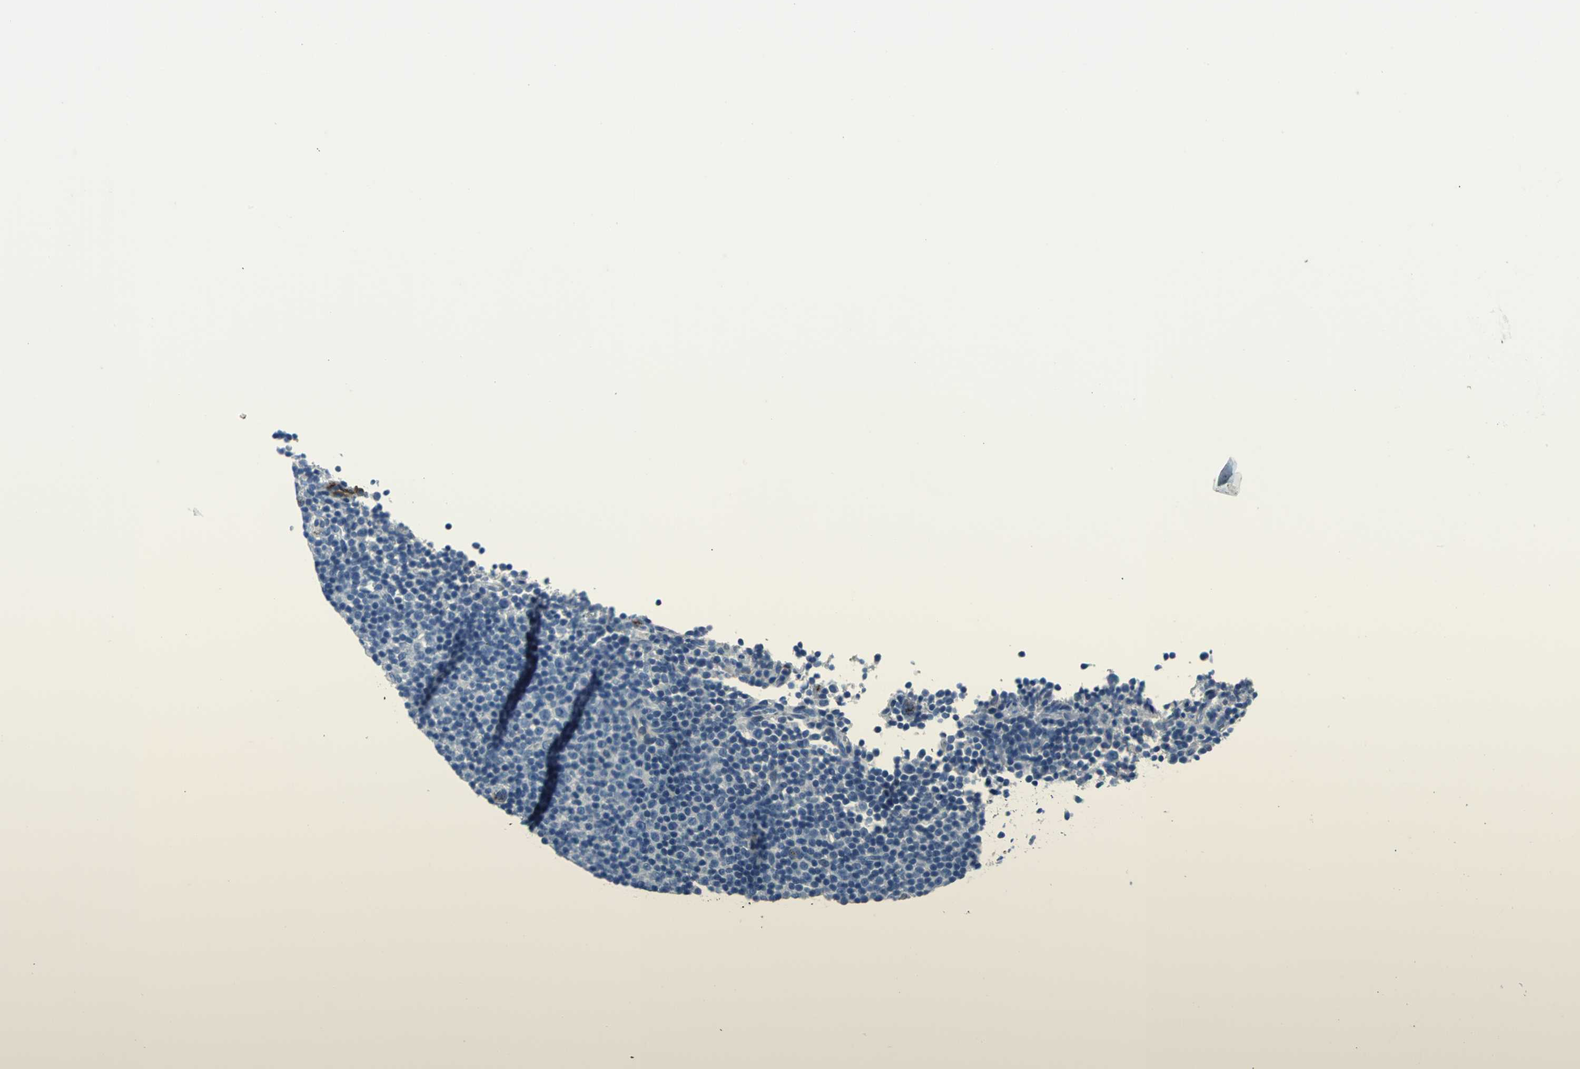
{"staining": {"intensity": "negative", "quantity": "none", "location": "none"}, "tissue": "lymphoma", "cell_type": "Tumor cells", "image_type": "cancer", "snomed": [{"axis": "morphology", "description": "Malignant lymphoma, non-Hodgkin's type, Low grade"}, {"axis": "topography", "description": "Lymph node"}], "caption": "Tumor cells are negative for brown protein staining in lymphoma. (Stains: DAB (3,3'-diaminobenzidine) IHC with hematoxylin counter stain, Microscopy: brightfield microscopy at high magnification).", "gene": "SELP", "patient": {"sex": "female", "age": 67}}